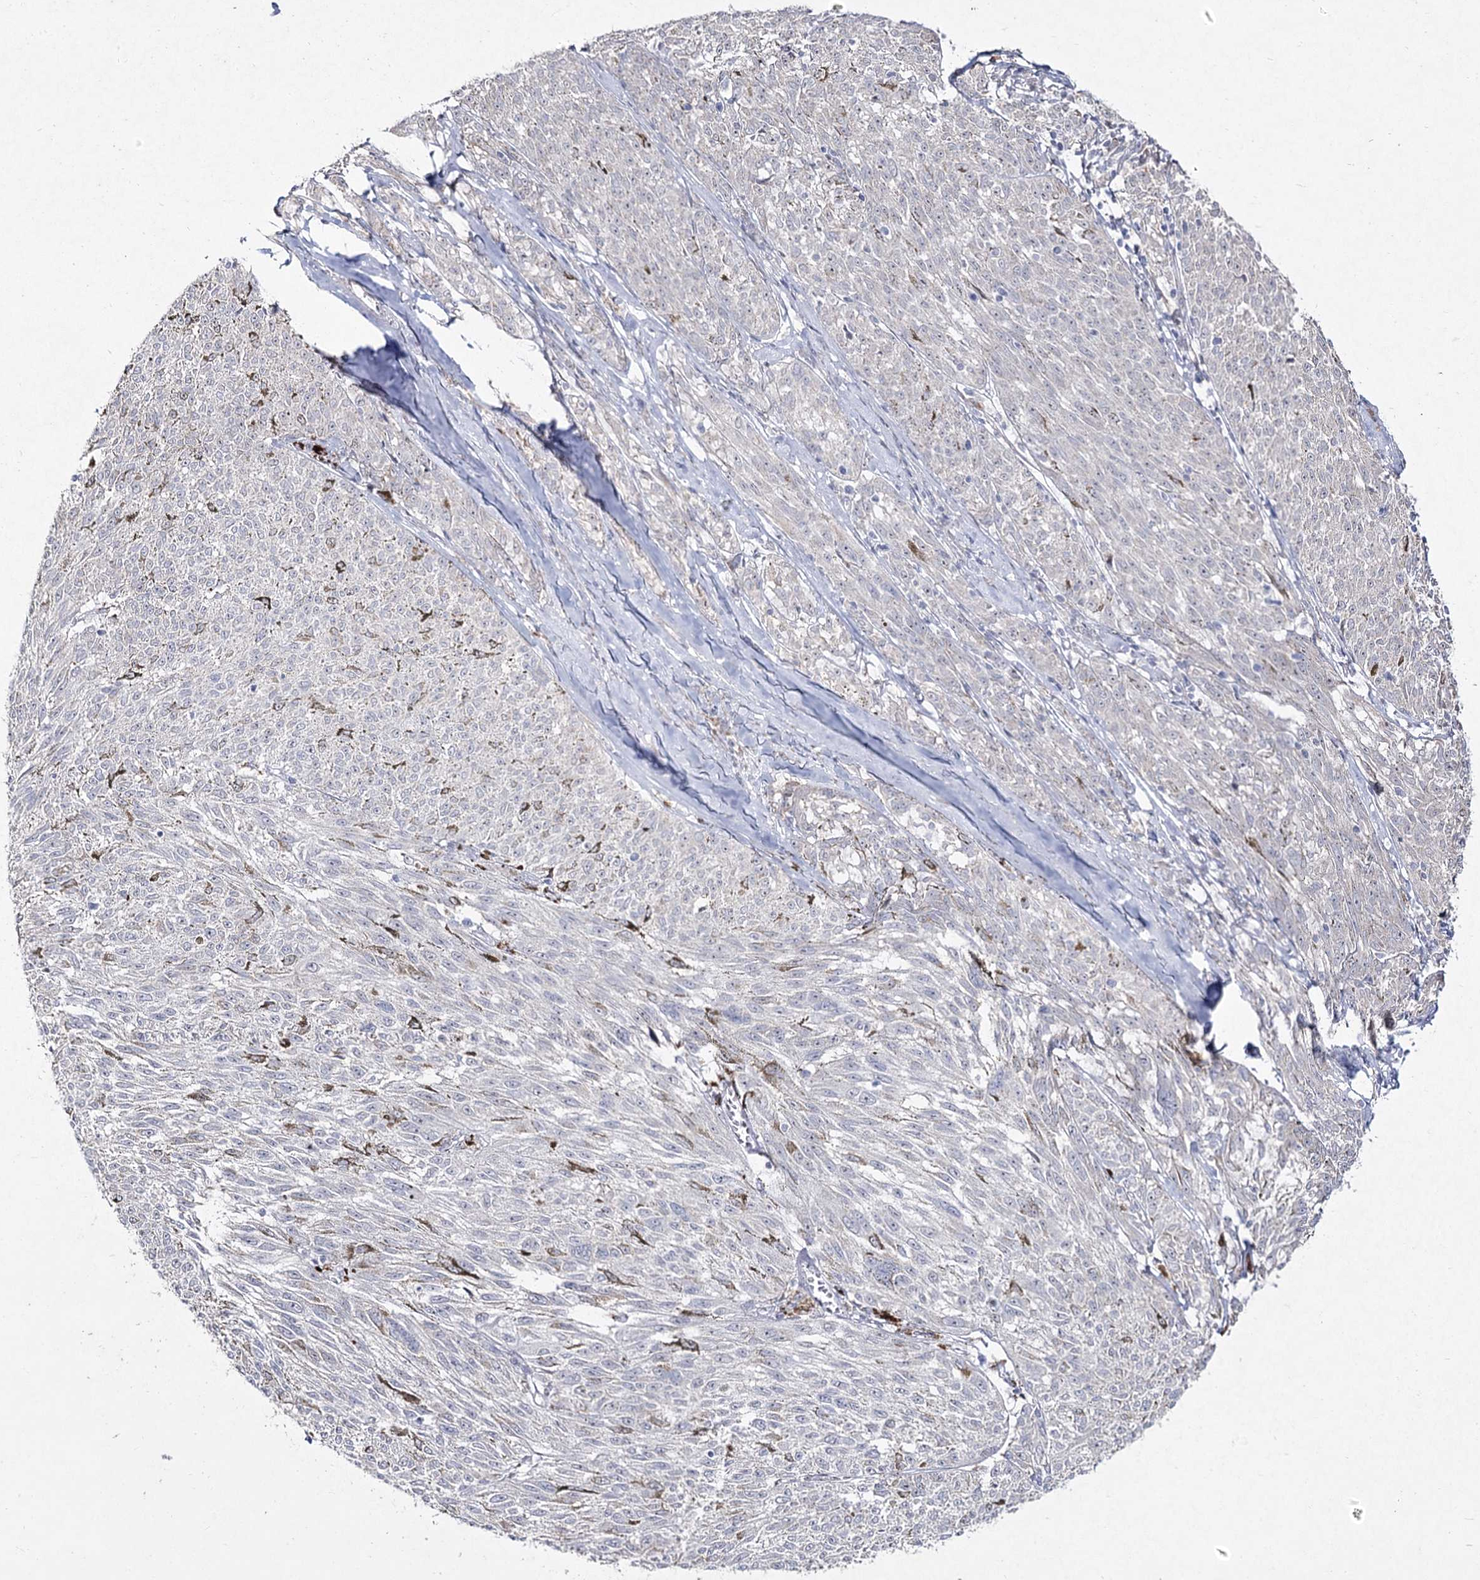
{"staining": {"intensity": "negative", "quantity": "none", "location": "none"}, "tissue": "melanoma", "cell_type": "Tumor cells", "image_type": "cancer", "snomed": [{"axis": "morphology", "description": "Malignant melanoma, NOS"}, {"axis": "topography", "description": "Skin"}], "caption": "An image of human malignant melanoma is negative for staining in tumor cells.", "gene": "DDX50", "patient": {"sex": "female", "age": 72}}